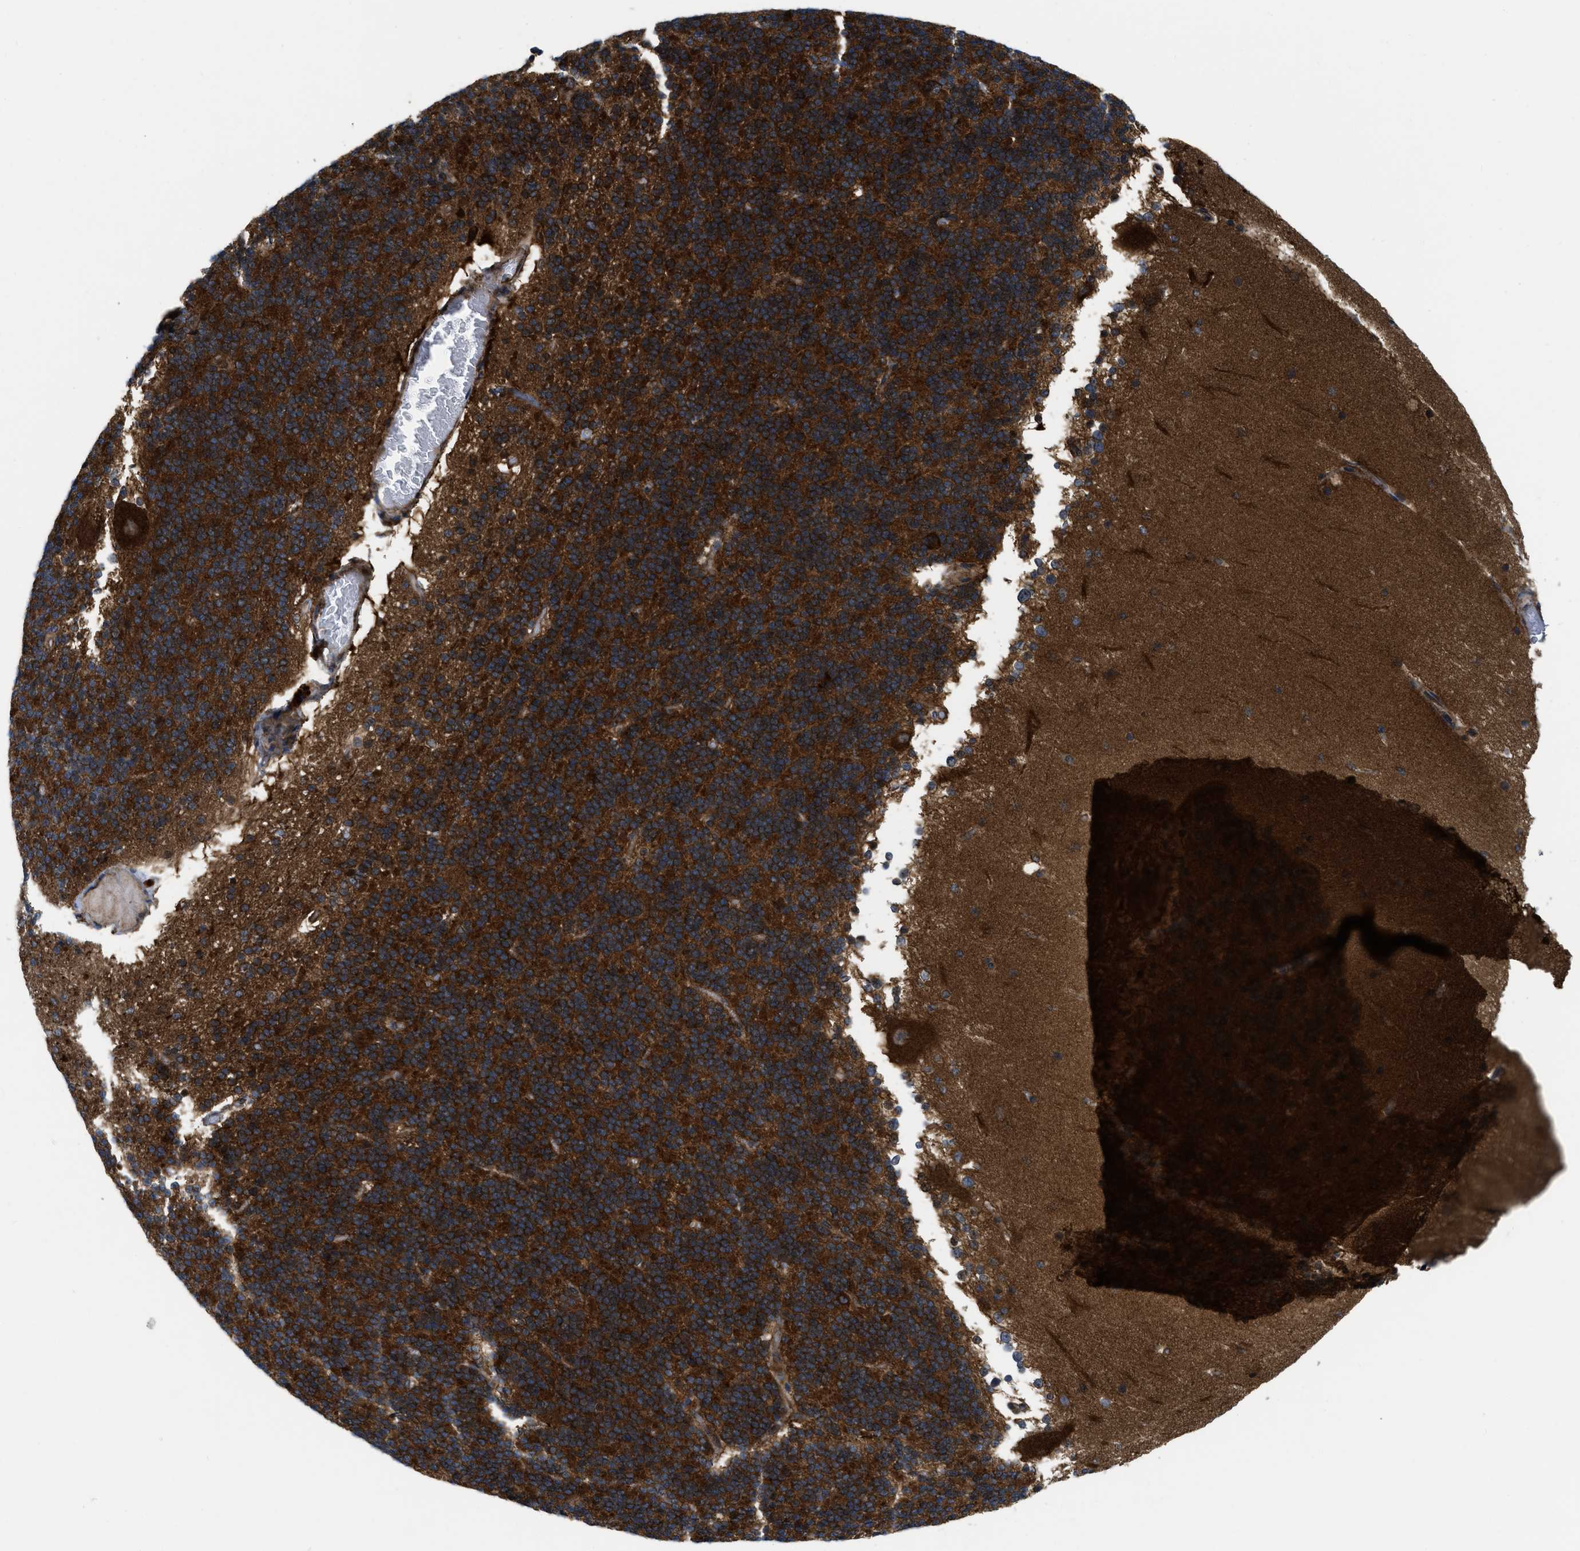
{"staining": {"intensity": "strong", "quantity": ">75%", "location": "cytoplasmic/membranous"}, "tissue": "cerebellum", "cell_type": "Cells in granular layer", "image_type": "normal", "snomed": [{"axis": "morphology", "description": "Normal tissue, NOS"}, {"axis": "topography", "description": "Cerebellum"}], "caption": "A brown stain shows strong cytoplasmic/membranous positivity of a protein in cells in granular layer of normal cerebellum. (DAB IHC with brightfield microscopy, high magnification).", "gene": "PPP2CB", "patient": {"sex": "female", "age": 19}}